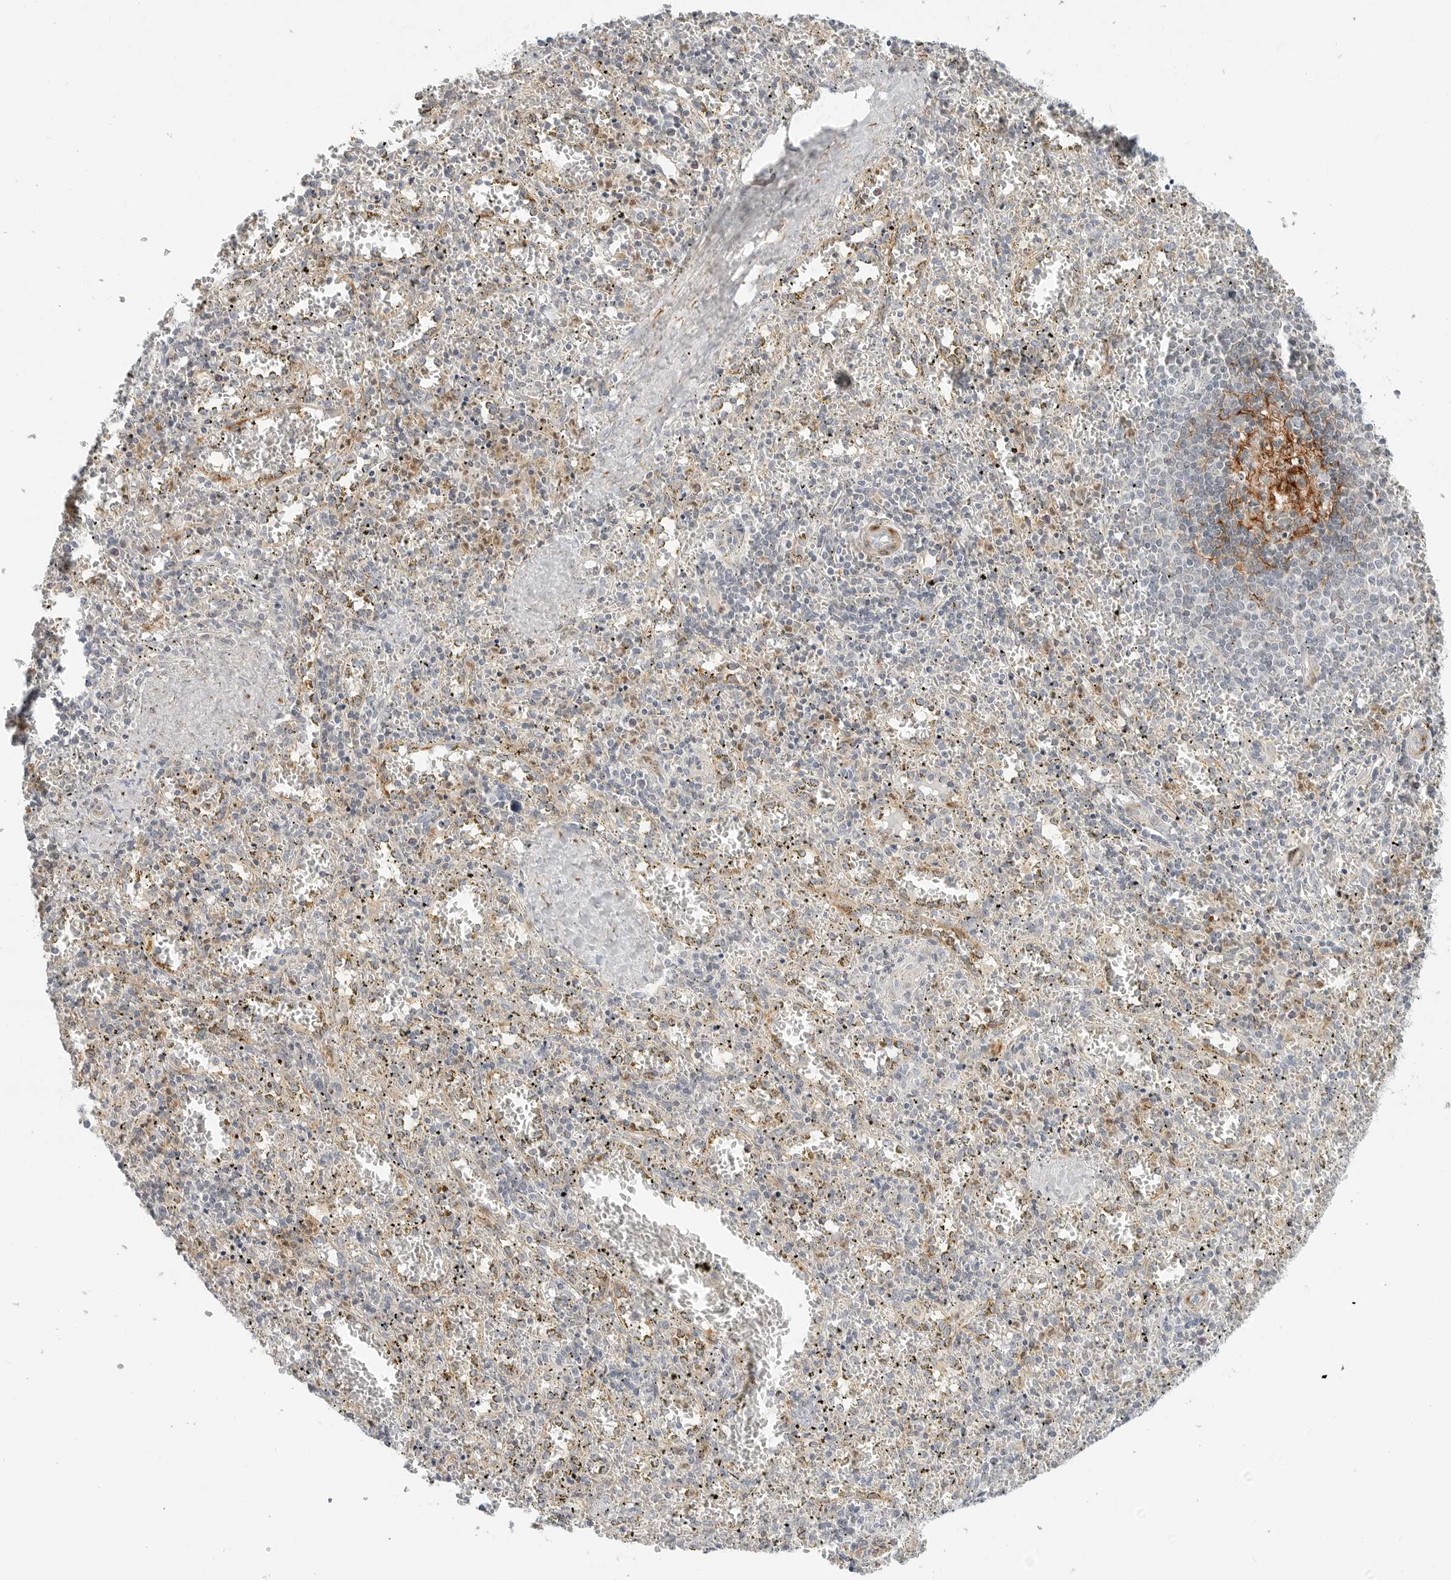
{"staining": {"intensity": "moderate", "quantity": "<25%", "location": "cytoplasmic/membranous"}, "tissue": "spleen", "cell_type": "Cells in red pulp", "image_type": "normal", "snomed": [{"axis": "morphology", "description": "Normal tissue, NOS"}, {"axis": "topography", "description": "Spleen"}], "caption": "Protein expression analysis of benign human spleen reveals moderate cytoplasmic/membranous expression in approximately <25% of cells in red pulp. (Brightfield microscopy of DAB IHC at high magnification).", "gene": "C1QTNF1", "patient": {"sex": "male", "age": 11}}